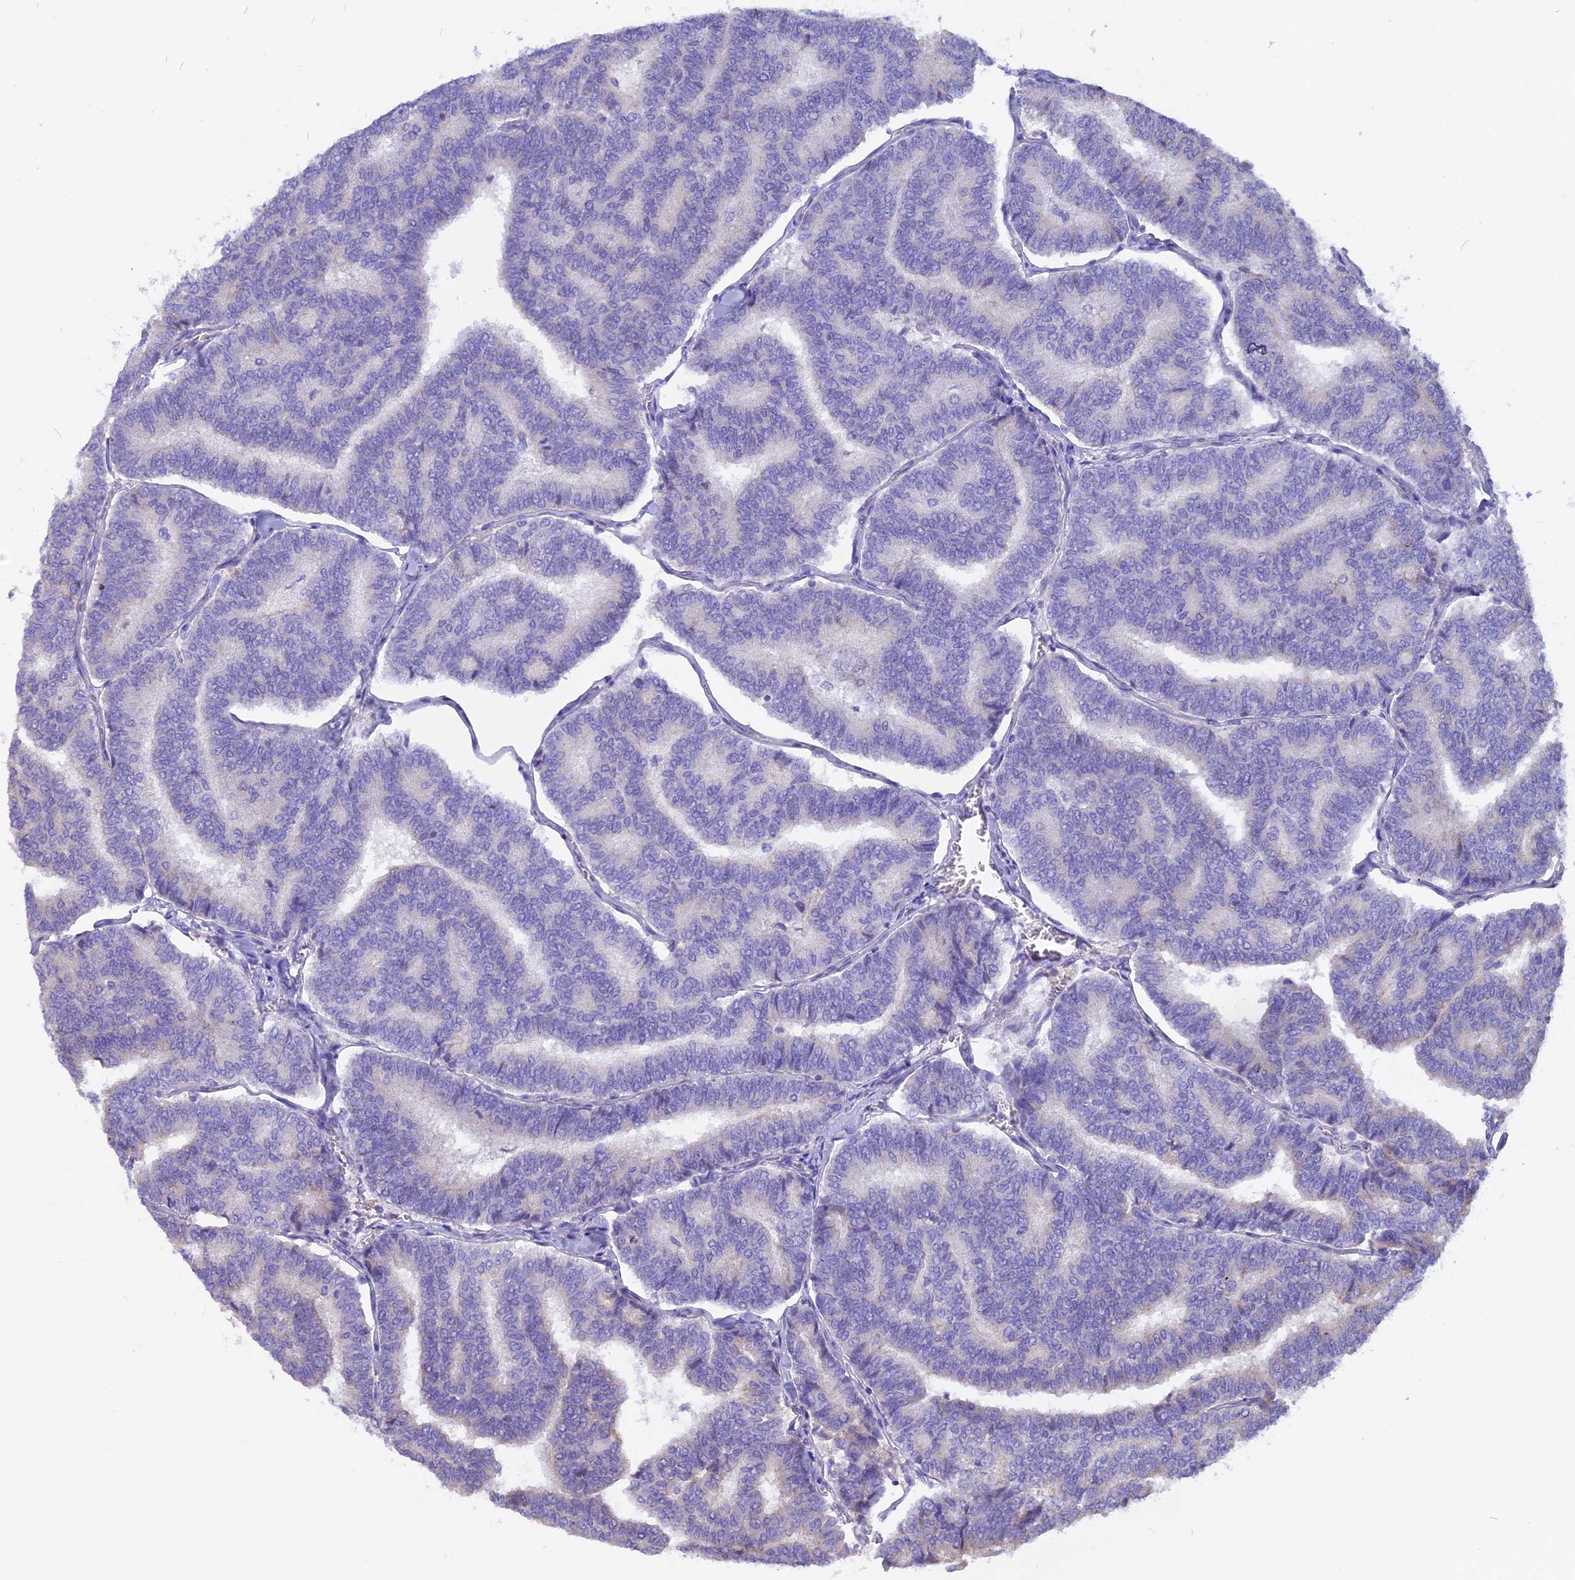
{"staining": {"intensity": "negative", "quantity": "none", "location": "none"}, "tissue": "thyroid cancer", "cell_type": "Tumor cells", "image_type": "cancer", "snomed": [{"axis": "morphology", "description": "Papillary adenocarcinoma, NOS"}, {"axis": "topography", "description": "Thyroid gland"}], "caption": "Photomicrograph shows no protein expression in tumor cells of thyroid cancer tissue.", "gene": "ANO3", "patient": {"sex": "female", "age": 35}}